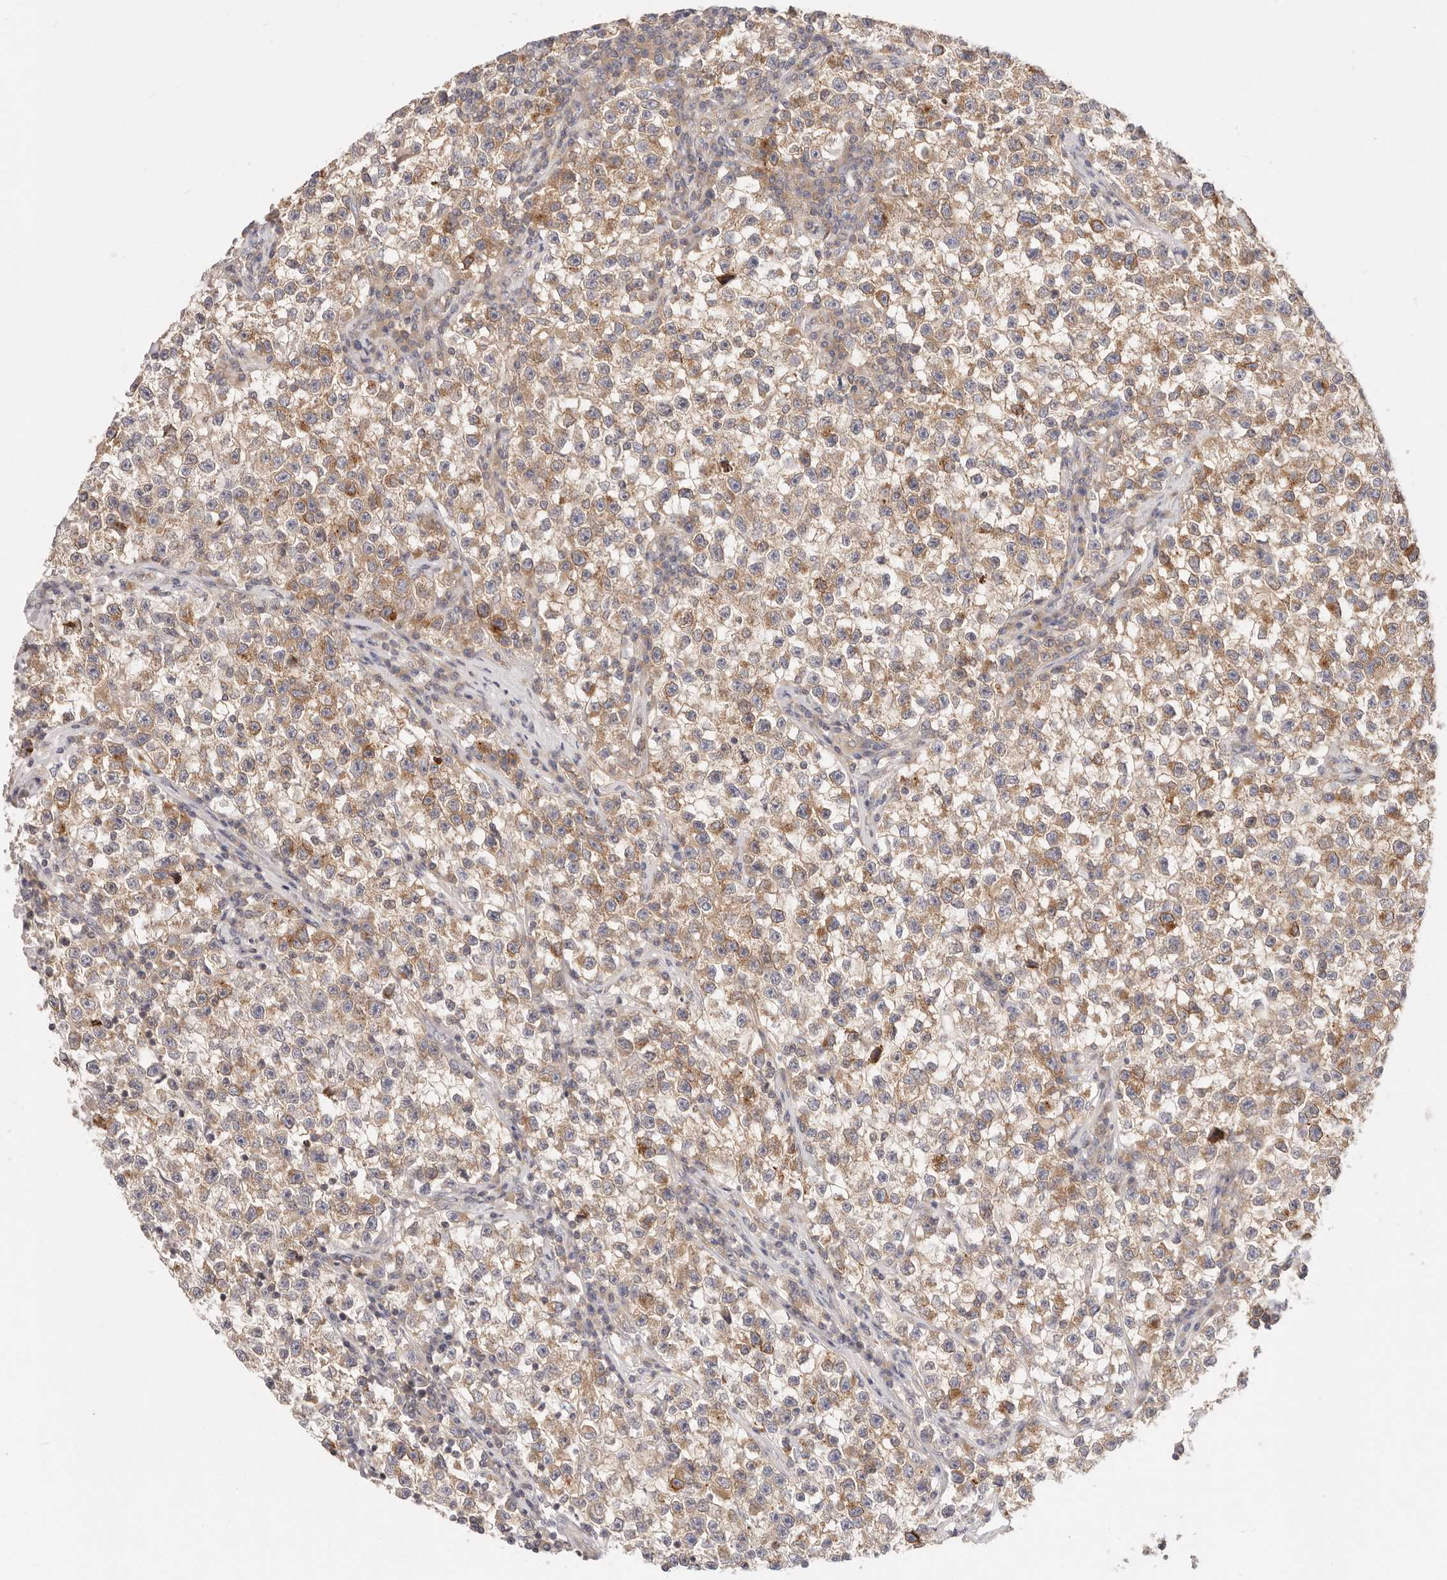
{"staining": {"intensity": "moderate", "quantity": ">75%", "location": "cytoplasmic/membranous"}, "tissue": "testis cancer", "cell_type": "Tumor cells", "image_type": "cancer", "snomed": [{"axis": "morphology", "description": "Seminoma, NOS"}, {"axis": "topography", "description": "Testis"}], "caption": "Immunohistochemical staining of seminoma (testis) reveals medium levels of moderate cytoplasmic/membranous protein staining in about >75% of tumor cells. The protein is stained brown, and the nuclei are stained in blue (DAB (3,3'-diaminobenzidine) IHC with brightfield microscopy, high magnification).", "gene": "KCMF1", "patient": {"sex": "male", "age": 22}}